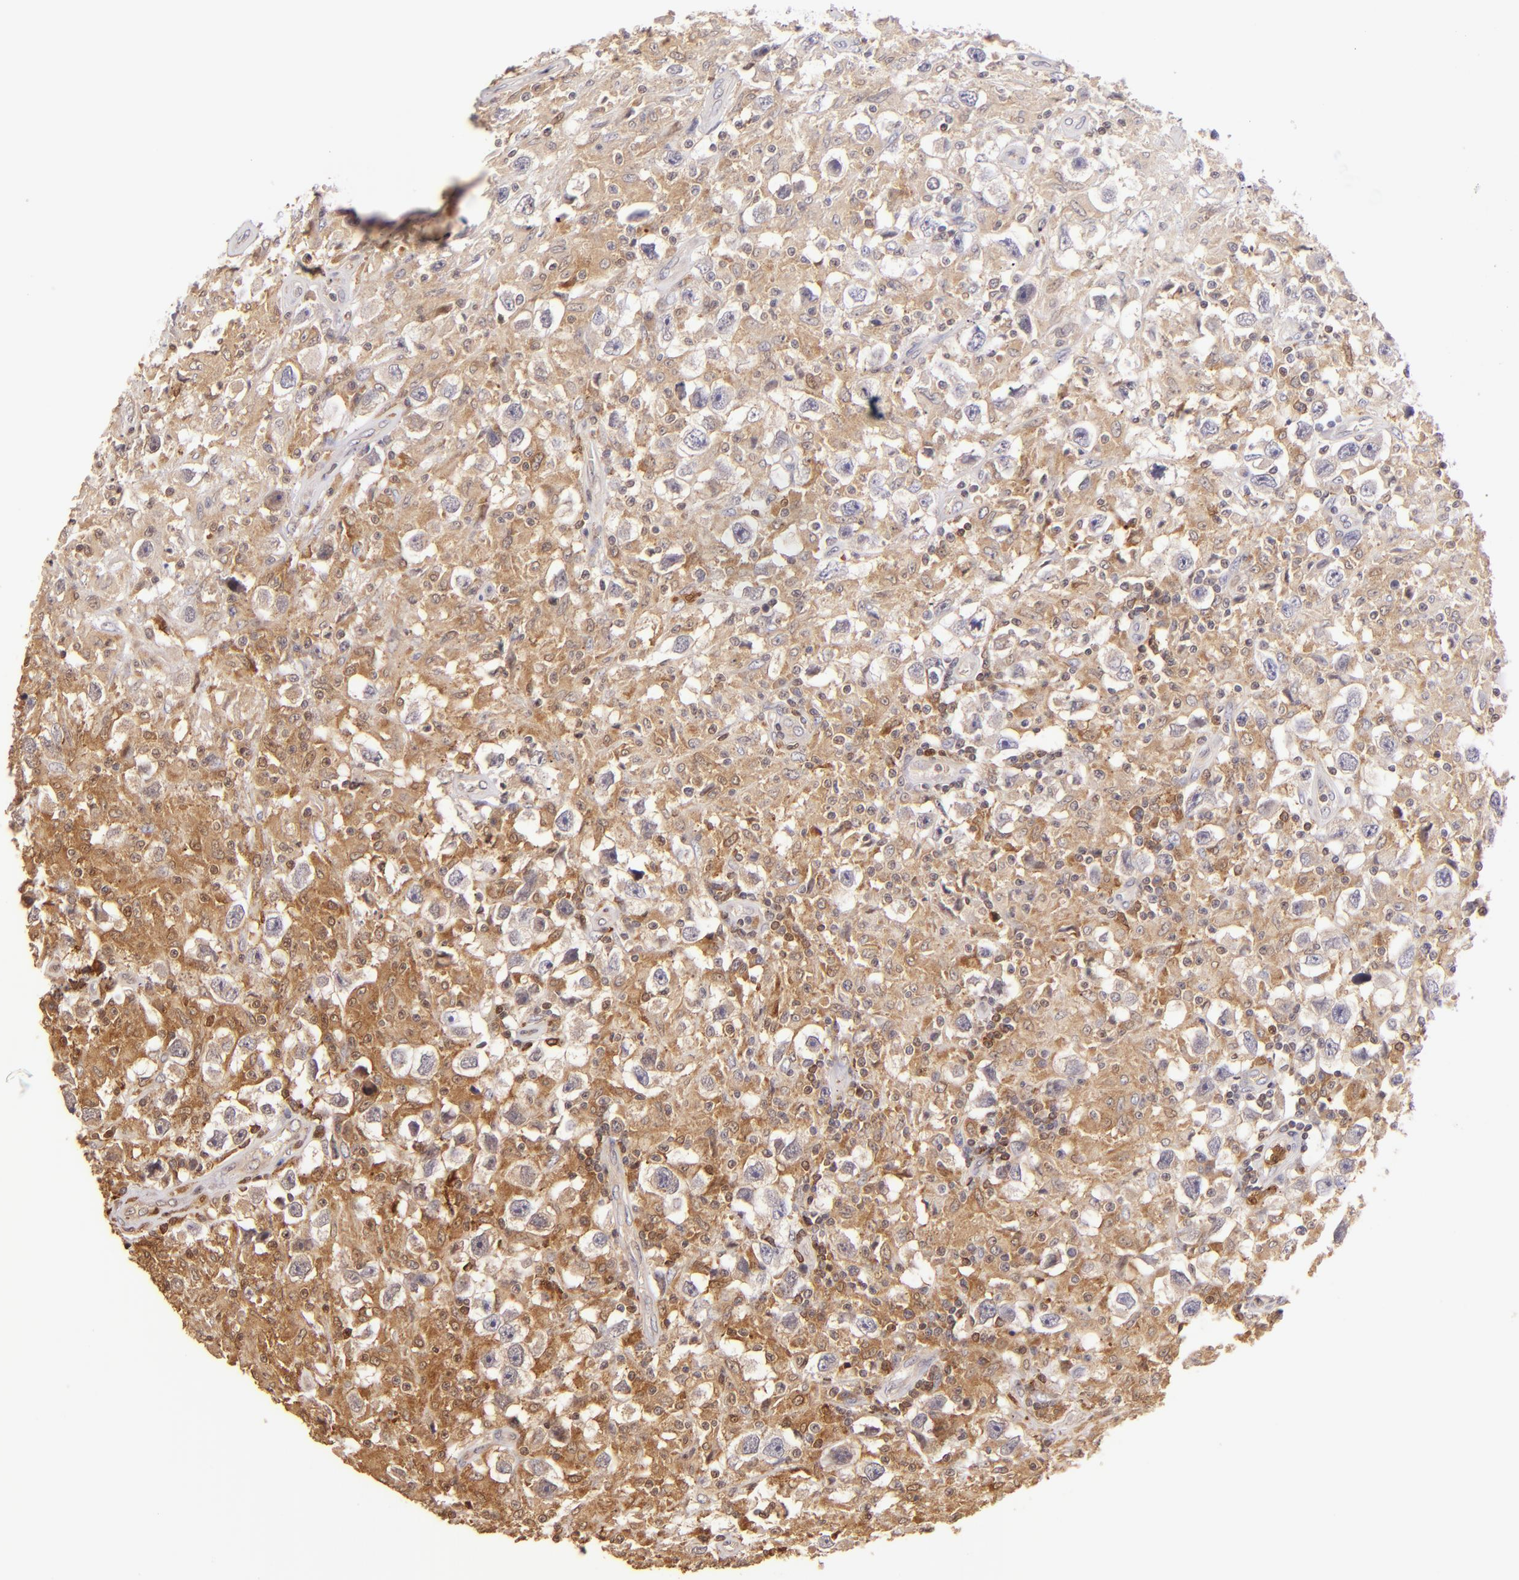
{"staining": {"intensity": "moderate", "quantity": "25%-75%", "location": "cytoplasmic/membranous"}, "tissue": "testis cancer", "cell_type": "Tumor cells", "image_type": "cancer", "snomed": [{"axis": "morphology", "description": "Seminoma, NOS"}, {"axis": "topography", "description": "Testis"}], "caption": "Seminoma (testis) was stained to show a protein in brown. There is medium levels of moderate cytoplasmic/membranous expression in approximately 25%-75% of tumor cells.", "gene": "BTK", "patient": {"sex": "male", "age": 34}}